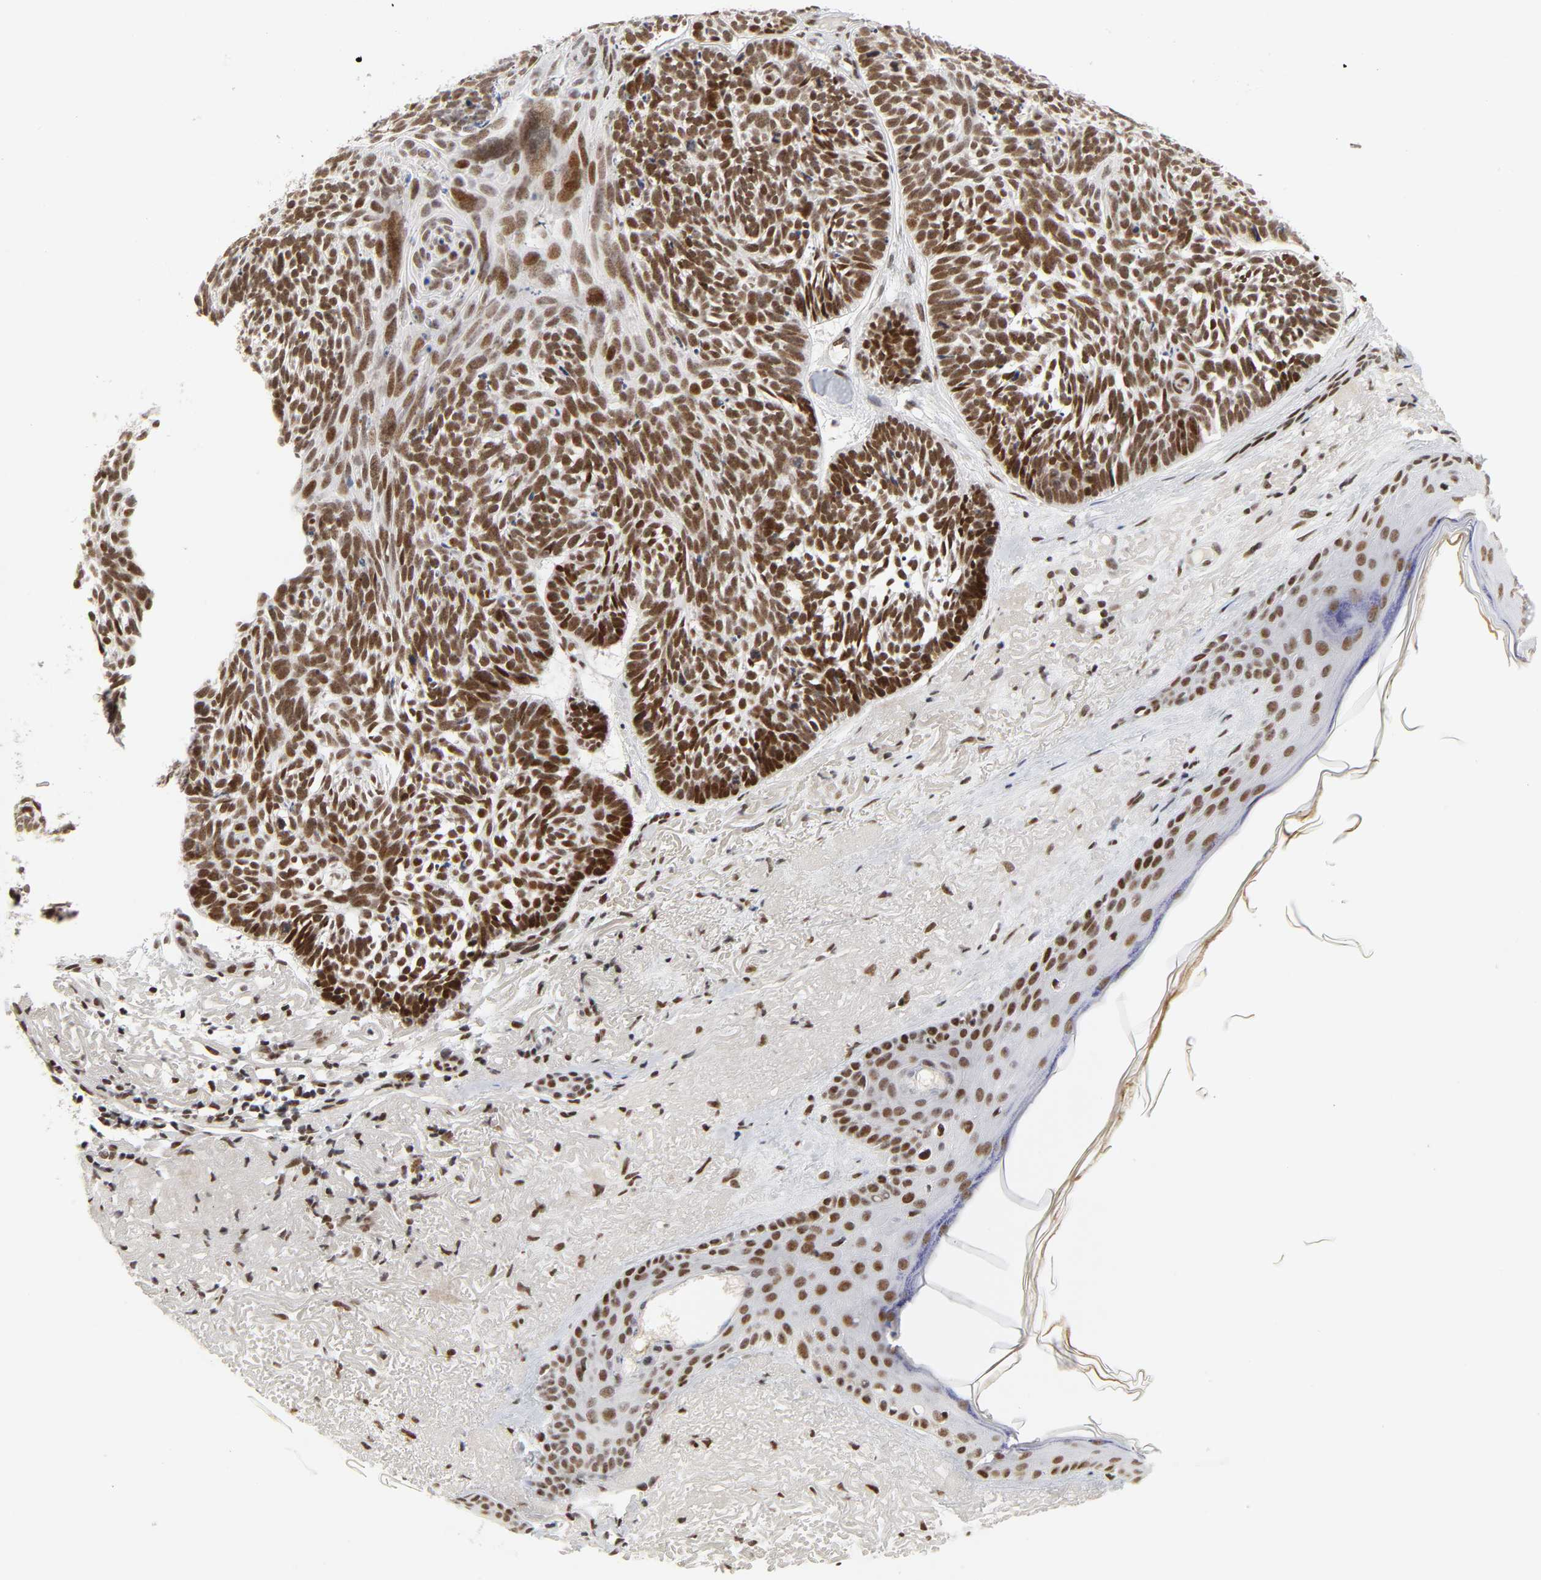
{"staining": {"intensity": "strong", "quantity": ">75%", "location": "nuclear"}, "tissue": "skin cancer", "cell_type": "Tumor cells", "image_type": "cancer", "snomed": [{"axis": "morphology", "description": "Basal cell carcinoma"}, {"axis": "topography", "description": "Skin"}], "caption": "Protein expression analysis of human basal cell carcinoma (skin) reveals strong nuclear expression in about >75% of tumor cells.", "gene": "CREBBP", "patient": {"sex": "female", "age": 87}}